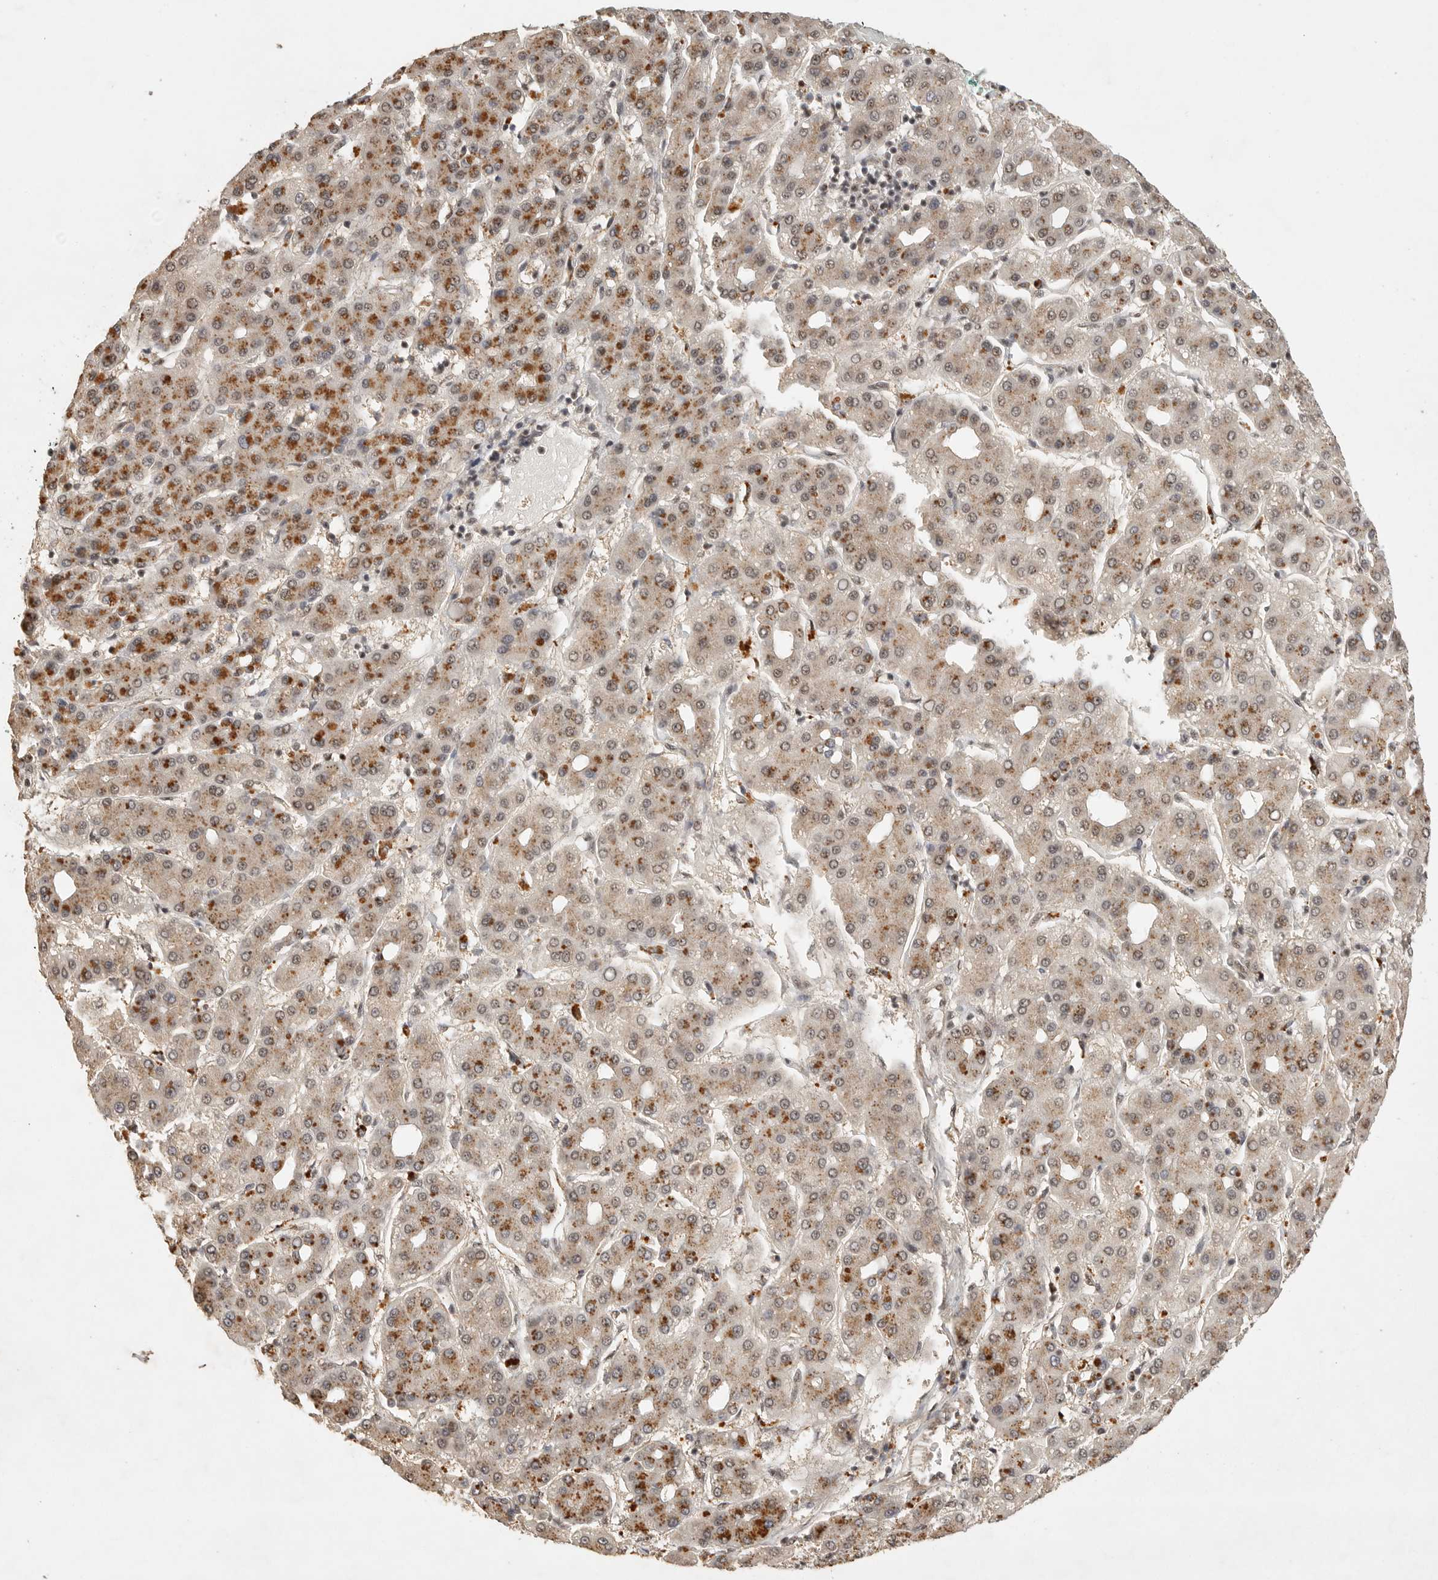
{"staining": {"intensity": "strong", "quantity": "25%-75%", "location": "nuclear"}, "tissue": "liver cancer", "cell_type": "Tumor cells", "image_type": "cancer", "snomed": [{"axis": "morphology", "description": "Carcinoma, Hepatocellular, NOS"}, {"axis": "topography", "description": "Liver"}], "caption": "An image showing strong nuclear staining in about 25%-75% of tumor cells in liver cancer (hepatocellular carcinoma), as visualized by brown immunohistochemical staining.", "gene": "POMP", "patient": {"sex": "male", "age": 65}}